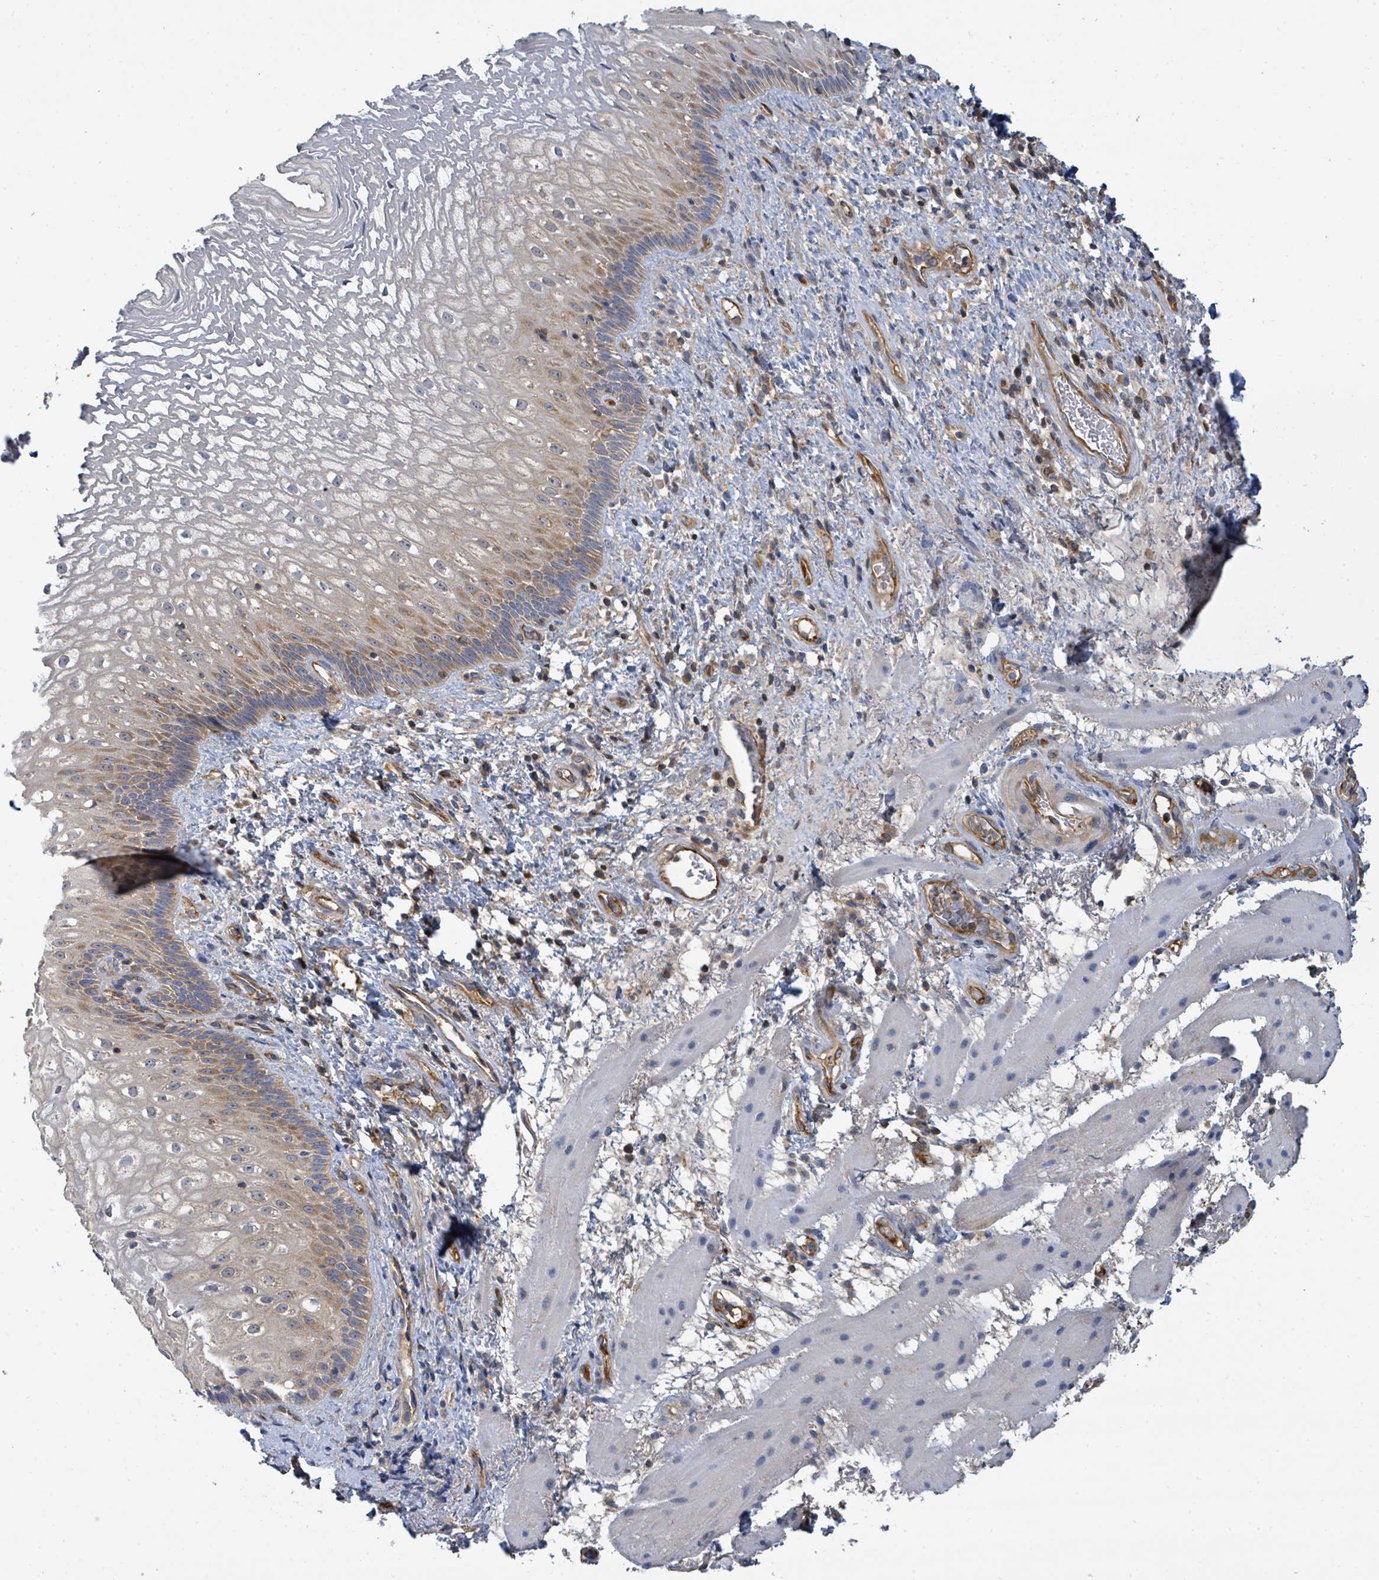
{"staining": {"intensity": "moderate", "quantity": "25%-75%", "location": "cytoplasmic/membranous"}, "tissue": "esophagus", "cell_type": "Squamous epithelial cells", "image_type": "normal", "snomed": [{"axis": "morphology", "description": "Normal tissue, NOS"}, {"axis": "topography", "description": "Esophagus"}], "caption": "Protein expression analysis of unremarkable esophagus demonstrates moderate cytoplasmic/membranous staining in about 25%-75% of squamous epithelial cells. The staining was performed using DAB, with brown indicating positive protein expression. Nuclei are stained blue with hematoxylin.", "gene": "BOLA2B", "patient": {"sex": "female", "age": 75}}